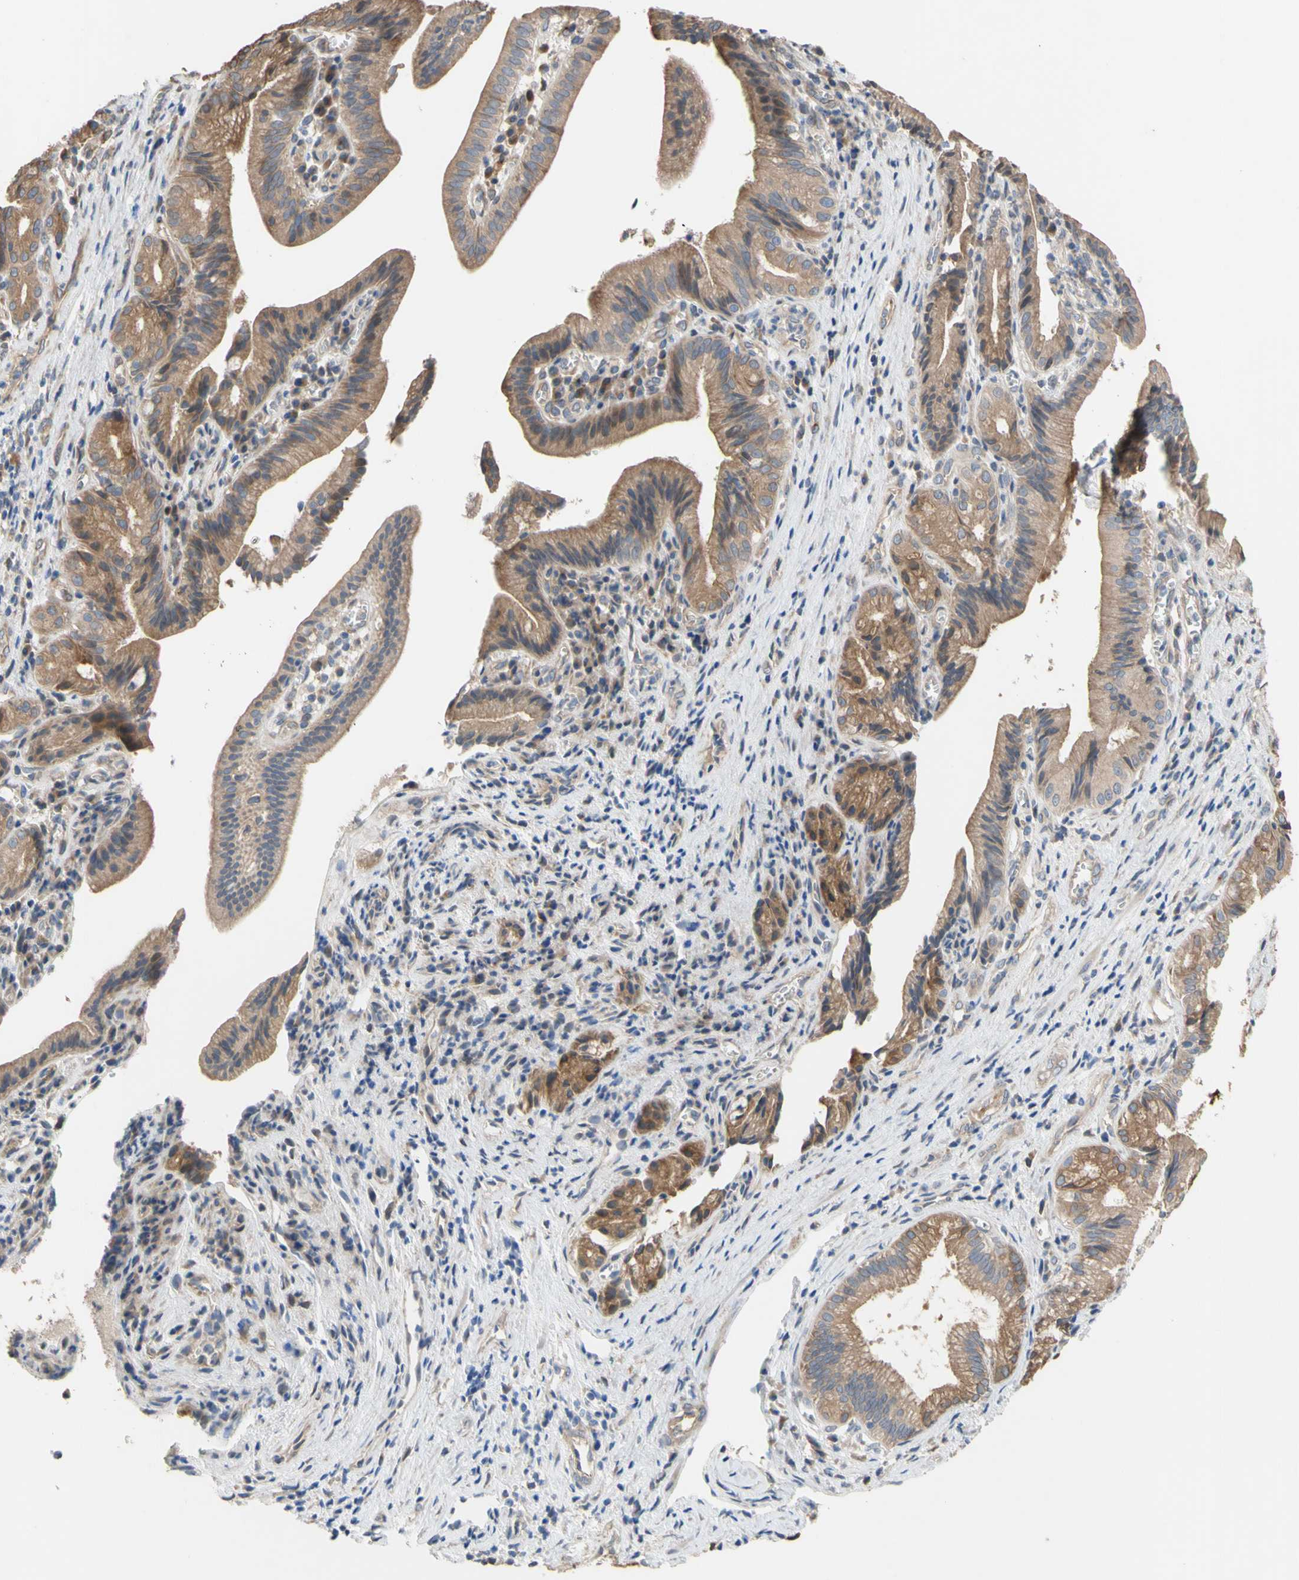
{"staining": {"intensity": "moderate", "quantity": ">75%", "location": "cytoplasmic/membranous"}, "tissue": "pancreatic cancer", "cell_type": "Tumor cells", "image_type": "cancer", "snomed": [{"axis": "morphology", "description": "Adenocarcinoma, NOS"}, {"axis": "topography", "description": "Pancreas"}], "caption": "Pancreatic cancer stained with a protein marker demonstrates moderate staining in tumor cells.", "gene": "NECTIN3", "patient": {"sex": "female", "age": 75}}